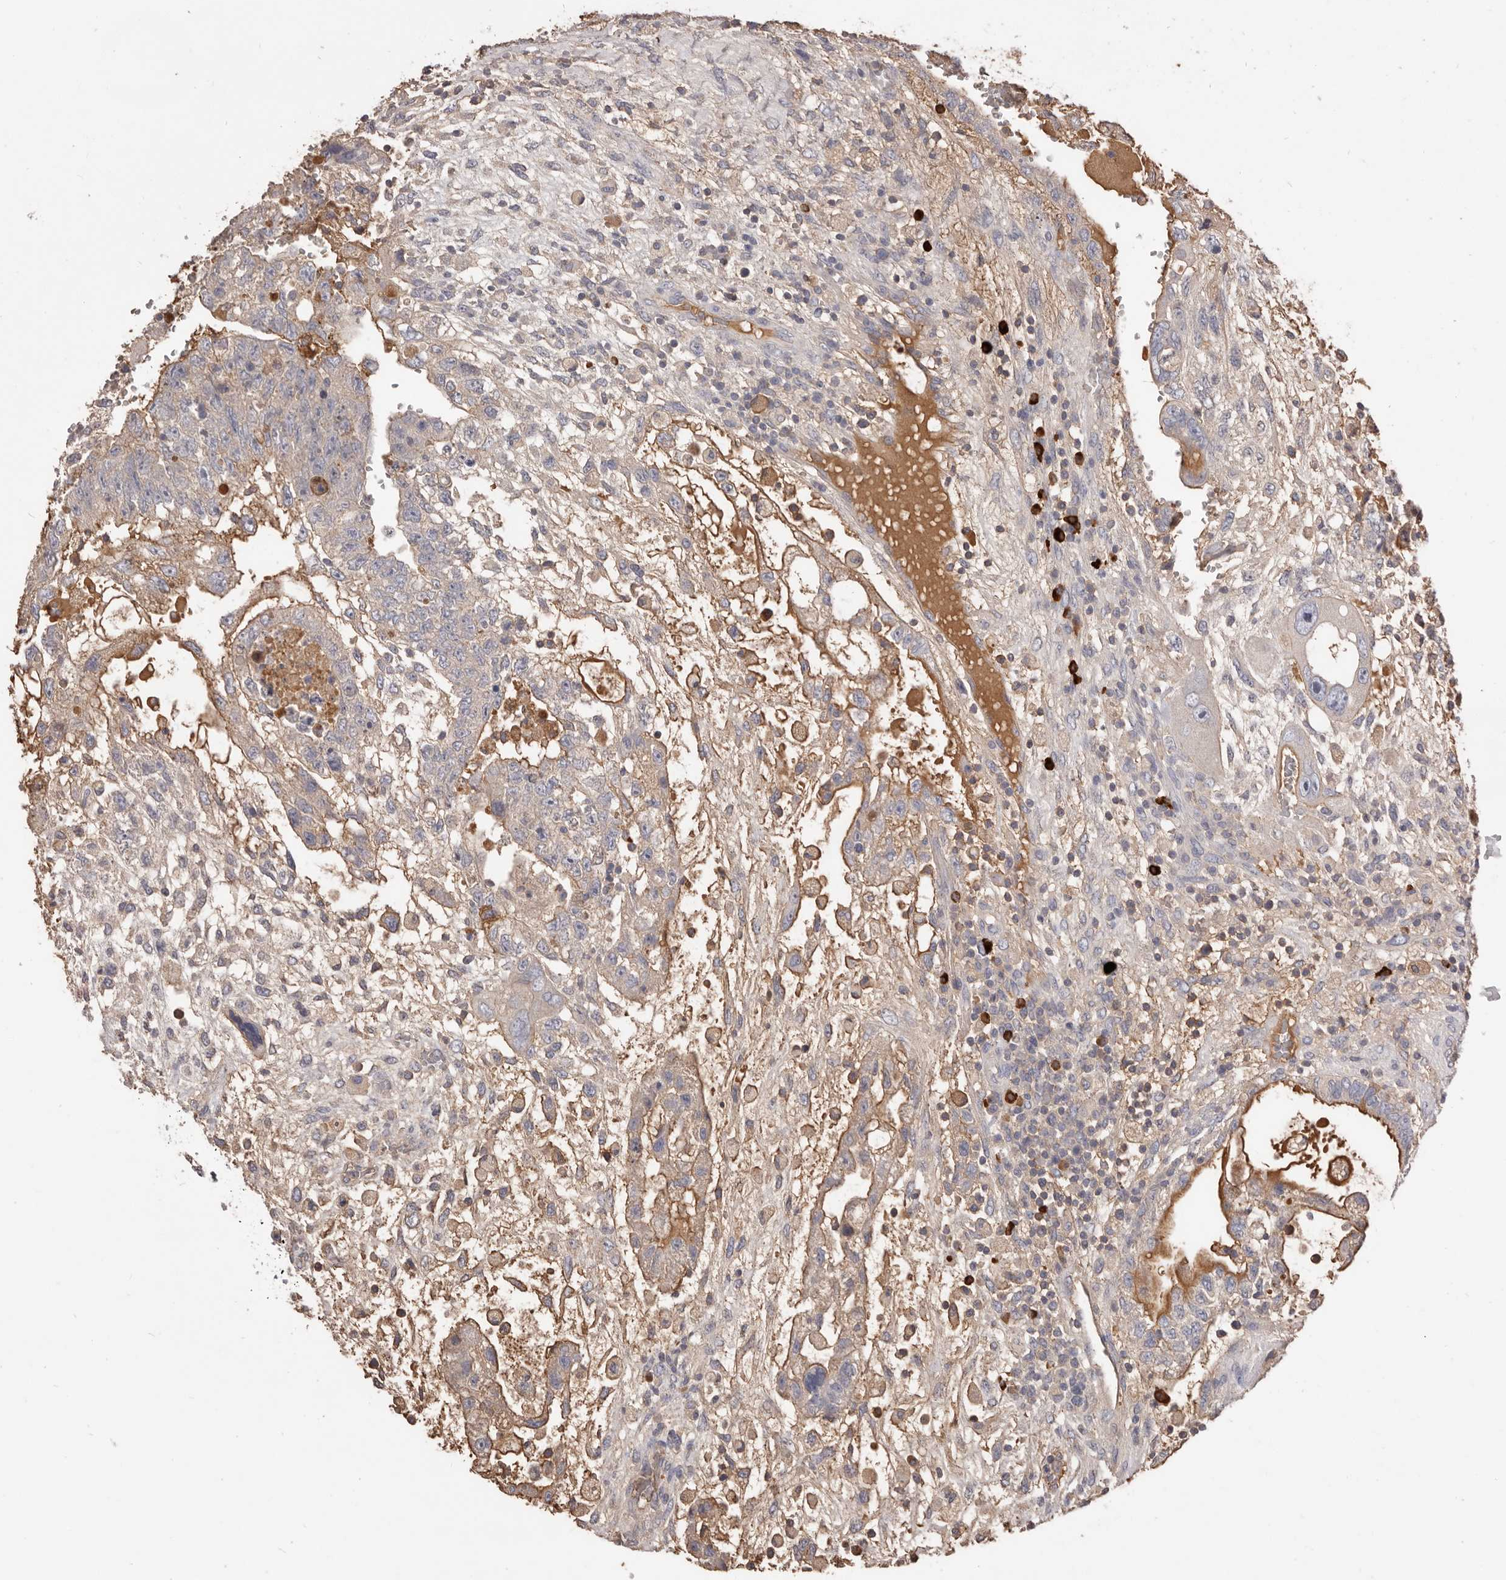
{"staining": {"intensity": "moderate", "quantity": "<25%", "location": "cytoplasmic/membranous"}, "tissue": "testis cancer", "cell_type": "Tumor cells", "image_type": "cancer", "snomed": [{"axis": "morphology", "description": "Carcinoma, Embryonal, NOS"}, {"axis": "topography", "description": "Testis"}], "caption": "Tumor cells show moderate cytoplasmic/membranous positivity in approximately <25% of cells in testis cancer (embryonal carcinoma).", "gene": "HCAR2", "patient": {"sex": "male", "age": 36}}